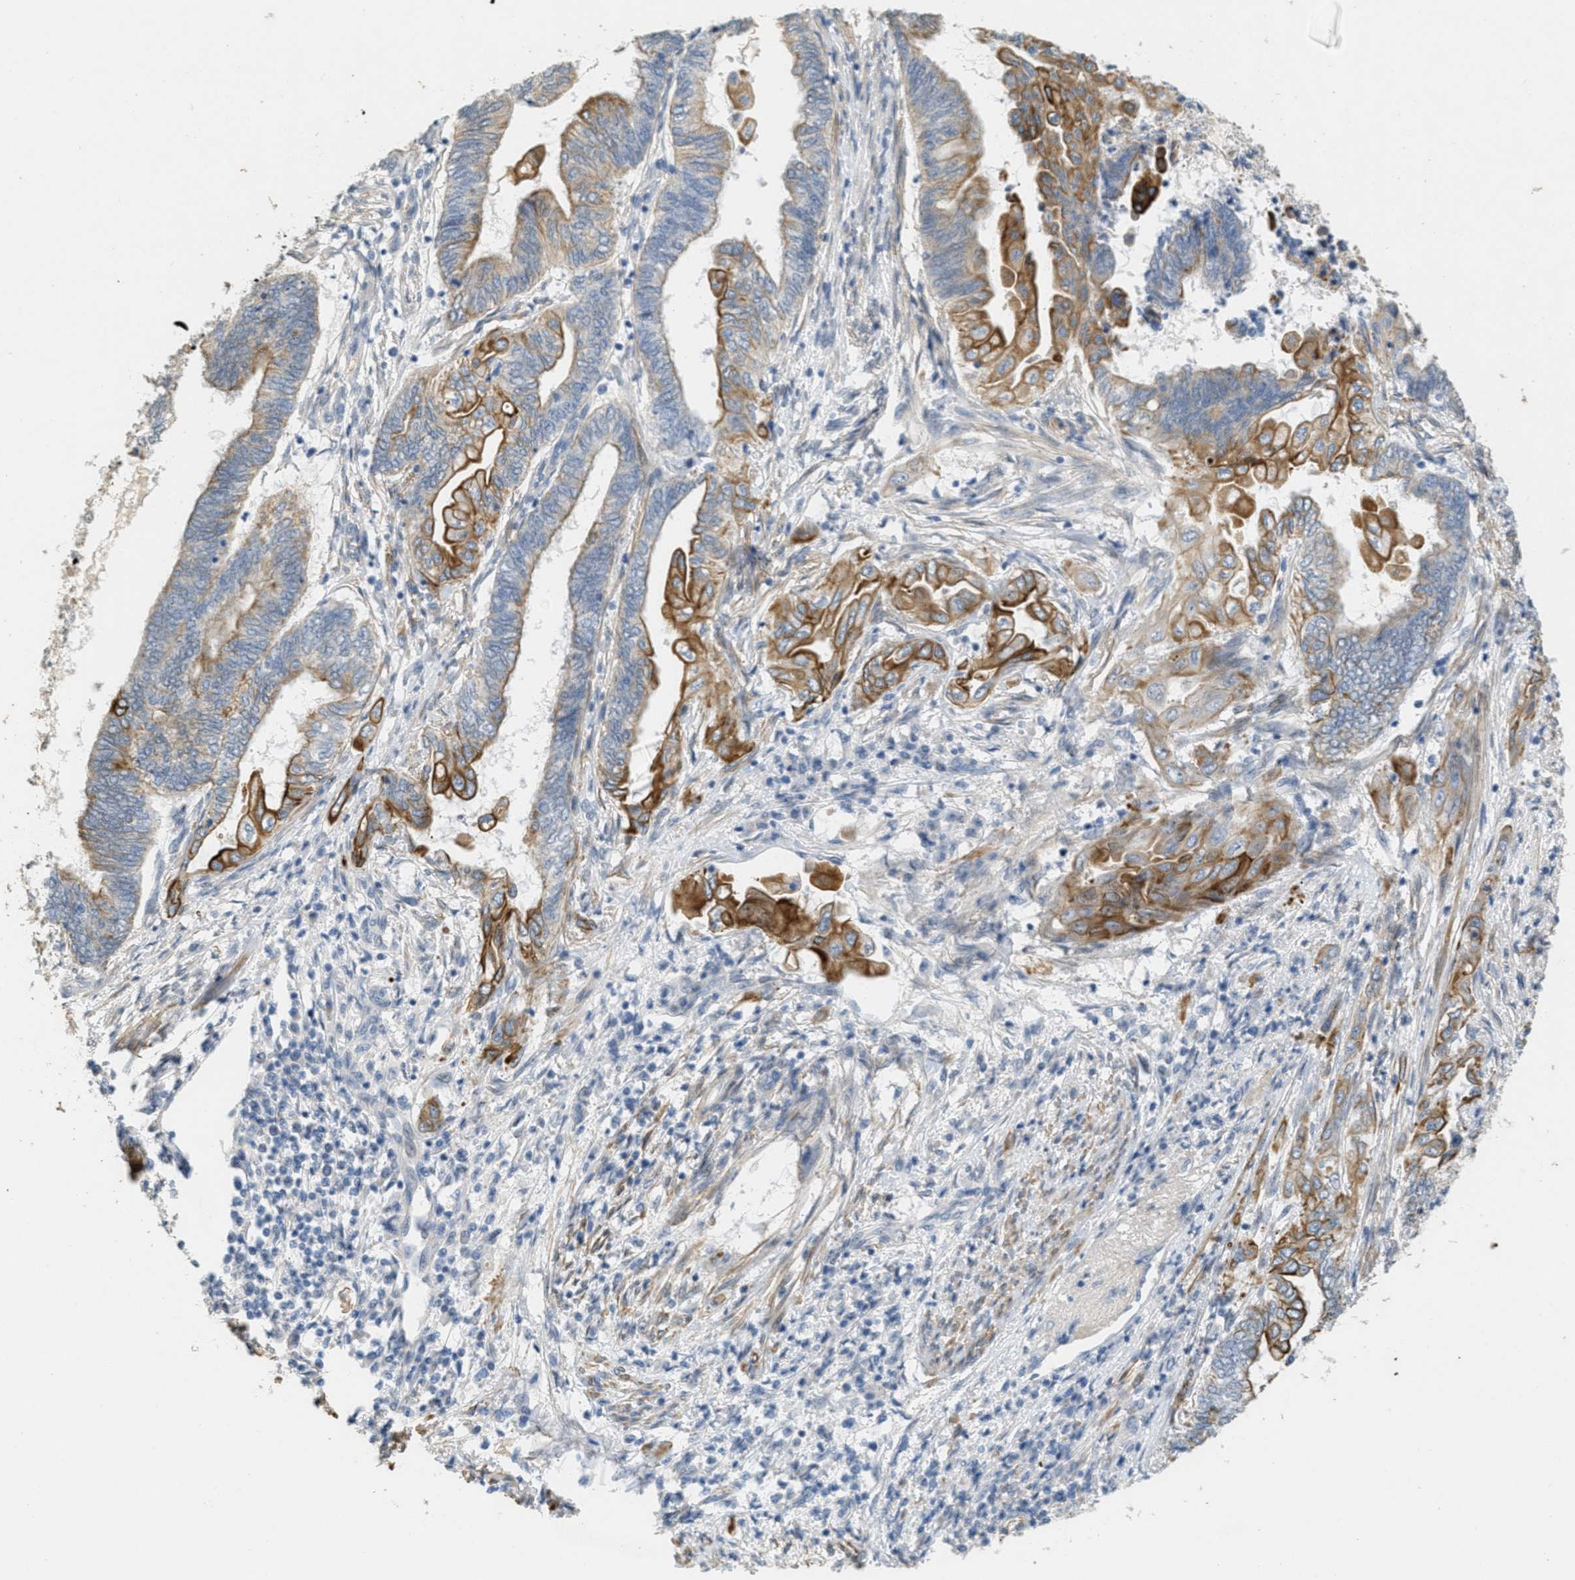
{"staining": {"intensity": "strong", "quantity": "25%-75%", "location": "cytoplasmic/membranous"}, "tissue": "endometrial cancer", "cell_type": "Tumor cells", "image_type": "cancer", "snomed": [{"axis": "morphology", "description": "Adenocarcinoma, NOS"}, {"axis": "topography", "description": "Uterus"}, {"axis": "topography", "description": "Endometrium"}], "caption": "Adenocarcinoma (endometrial) was stained to show a protein in brown. There is high levels of strong cytoplasmic/membranous expression in approximately 25%-75% of tumor cells.", "gene": "MRS2", "patient": {"sex": "female", "age": 70}}